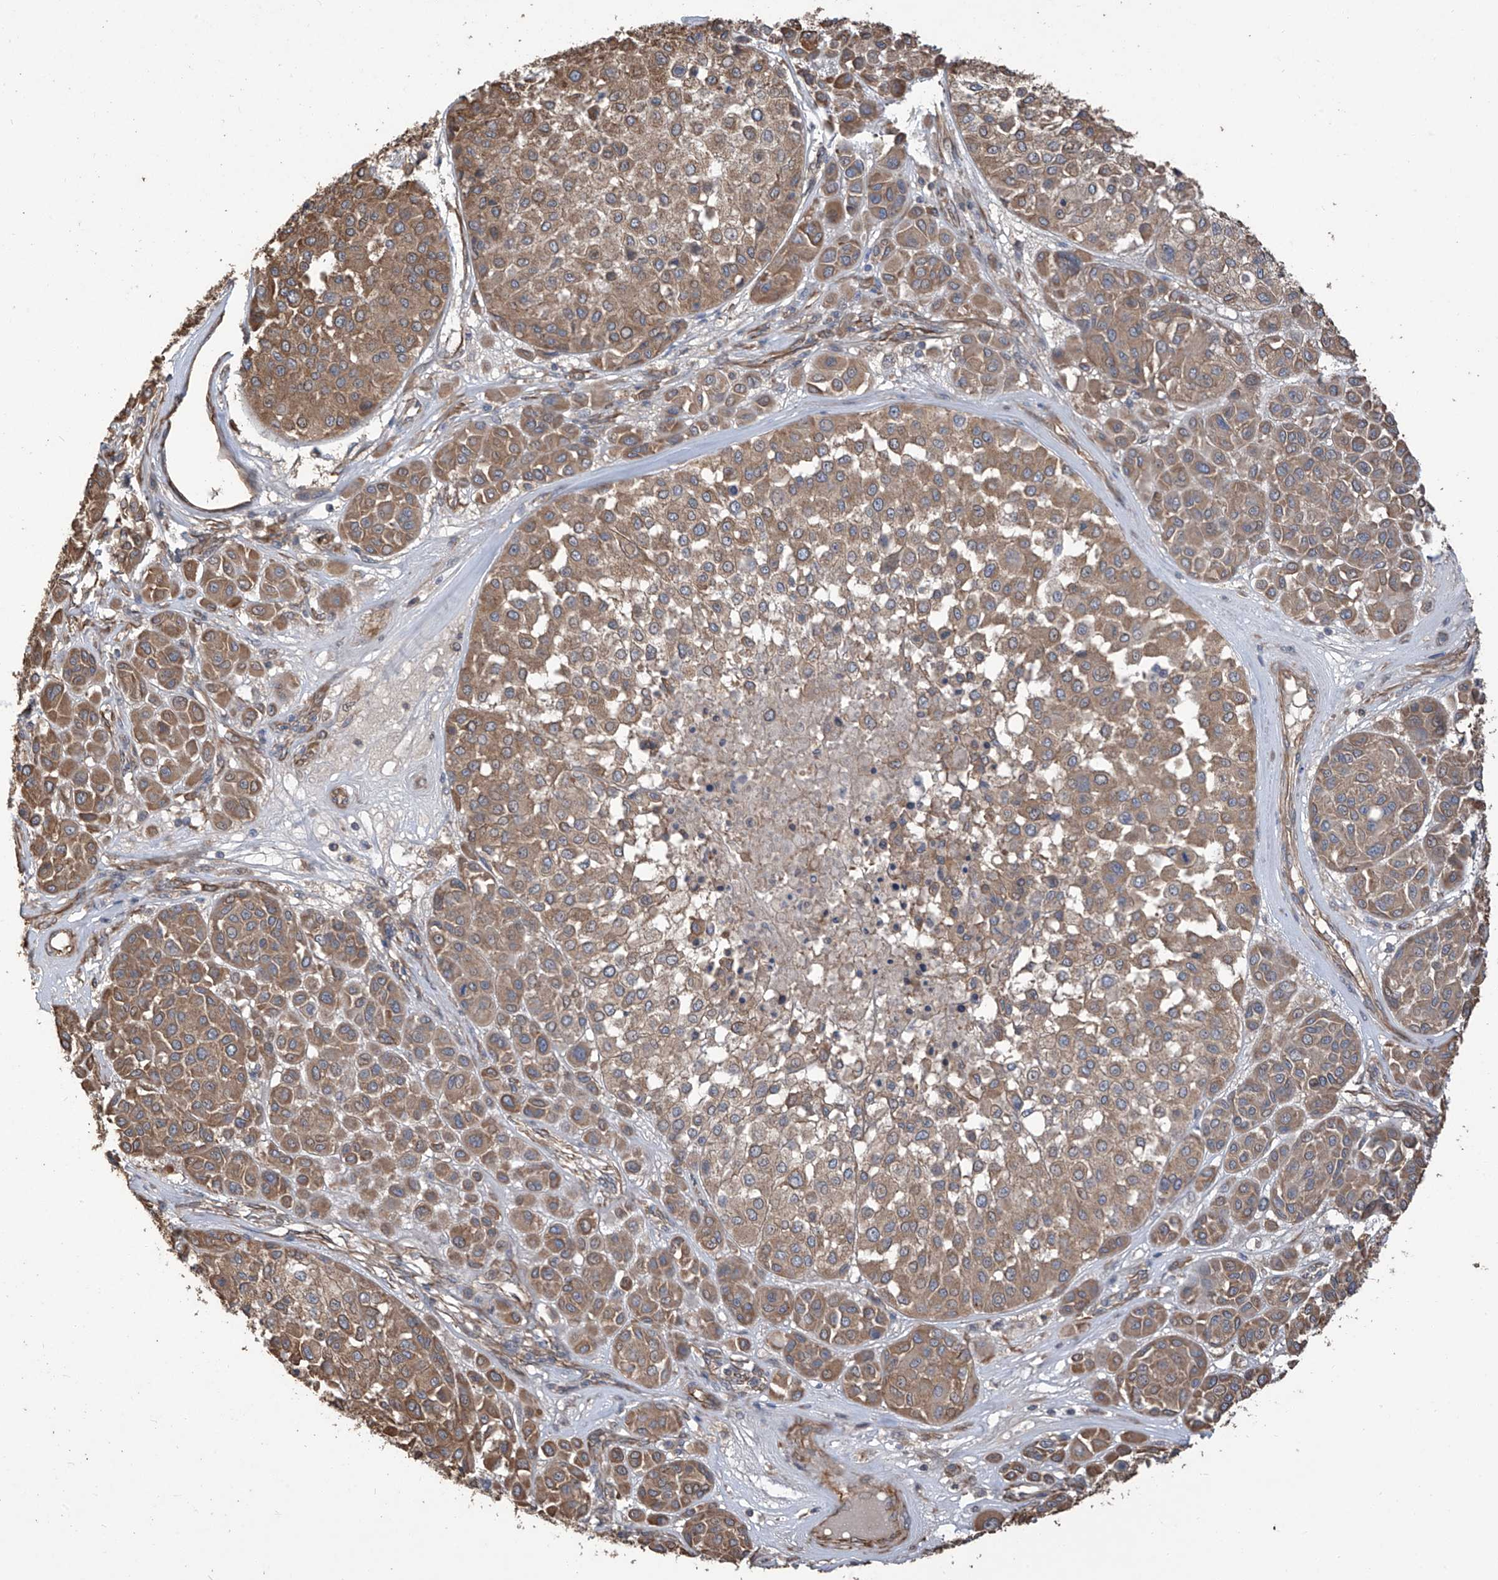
{"staining": {"intensity": "moderate", "quantity": ">75%", "location": "cytoplasmic/membranous"}, "tissue": "melanoma", "cell_type": "Tumor cells", "image_type": "cancer", "snomed": [{"axis": "morphology", "description": "Malignant melanoma, Metastatic site"}, {"axis": "topography", "description": "Soft tissue"}], "caption": "Moderate cytoplasmic/membranous protein expression is seen in approximately >75% of tumor cells in malignant melanoma (metastatic site).", "gene": "AGBL5", "patient": {"sex": "male", "age": 41}}